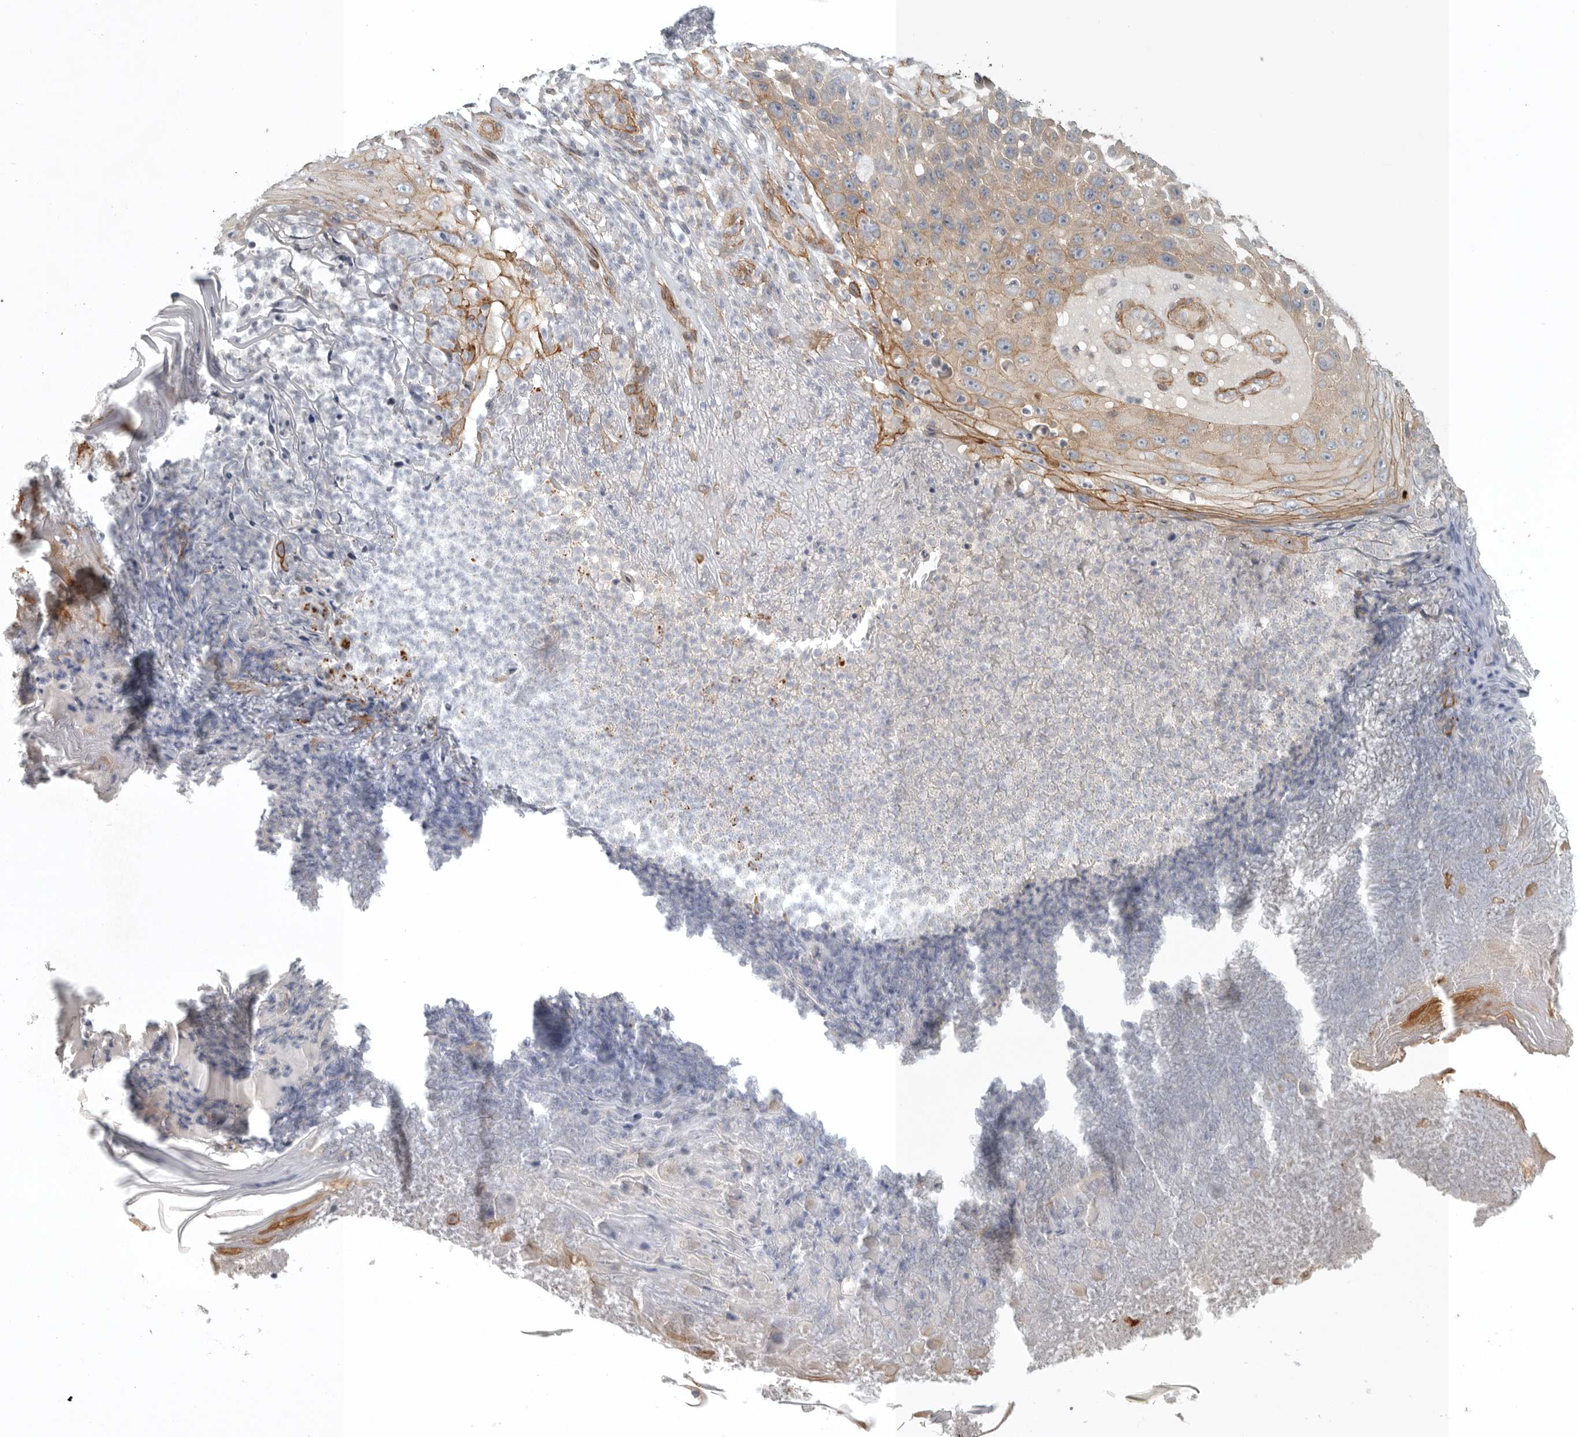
{"staining": {"intensity": "moderate", "quantity": ">75%", "location": "cytoplasmic/membranous"}, "tissue": "skin cancer", "cell_type": "Tumor cells", "image_type": "cancer", "snomed": [{"axis": "morphology", "description": "Squamous cell carcinoma, NOS"}, {"axis": "topography", "description": "Skin"}], "caption": "Skin cancer (squamous cell carcinoma) stained with immunohistochemistry (IHC) displays moderate cytoplasmic/membranous staining in approximately >75% of tumor cells.", "gene": "LONRF1", "patient": {"sex": "female", "age": 88}}